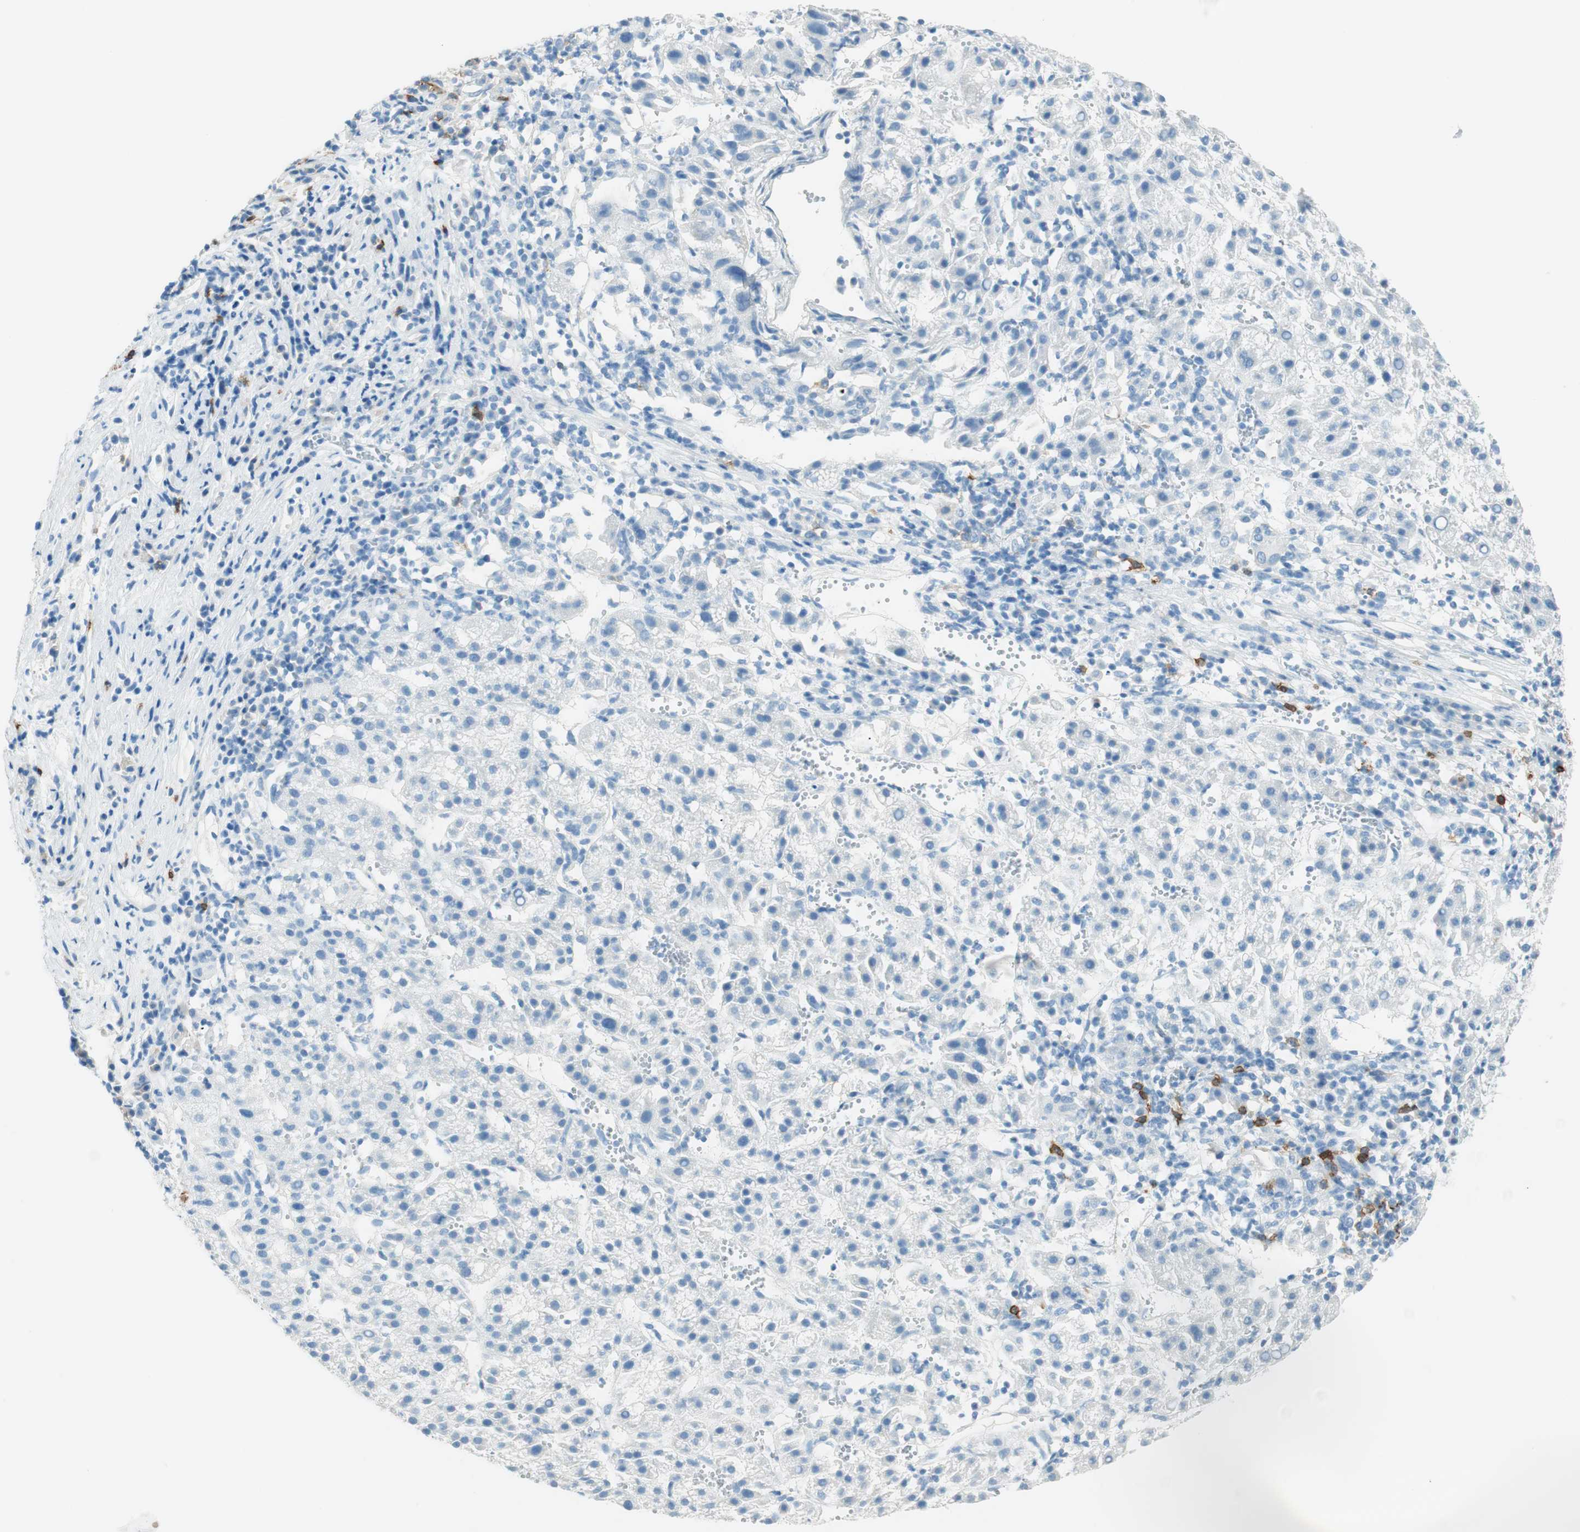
{"staining": {"intensity": "negative", "quantity": "none", "location": "none"}, "tissue": "liver cancer", "cell_type": "Tumor cells", "image_type": "cancer", "snomed": [{"axis": "morphology", "description": "Carcinoma, Hepatocellular, NOS"}, {"axis": "topography", "description": "Liver"}], "caption": "Tumor cells are negative for brown protein staining in liver cancer.", "gene": "TNFRSF13C", "patient": {"sex": "female", "age": 58}}